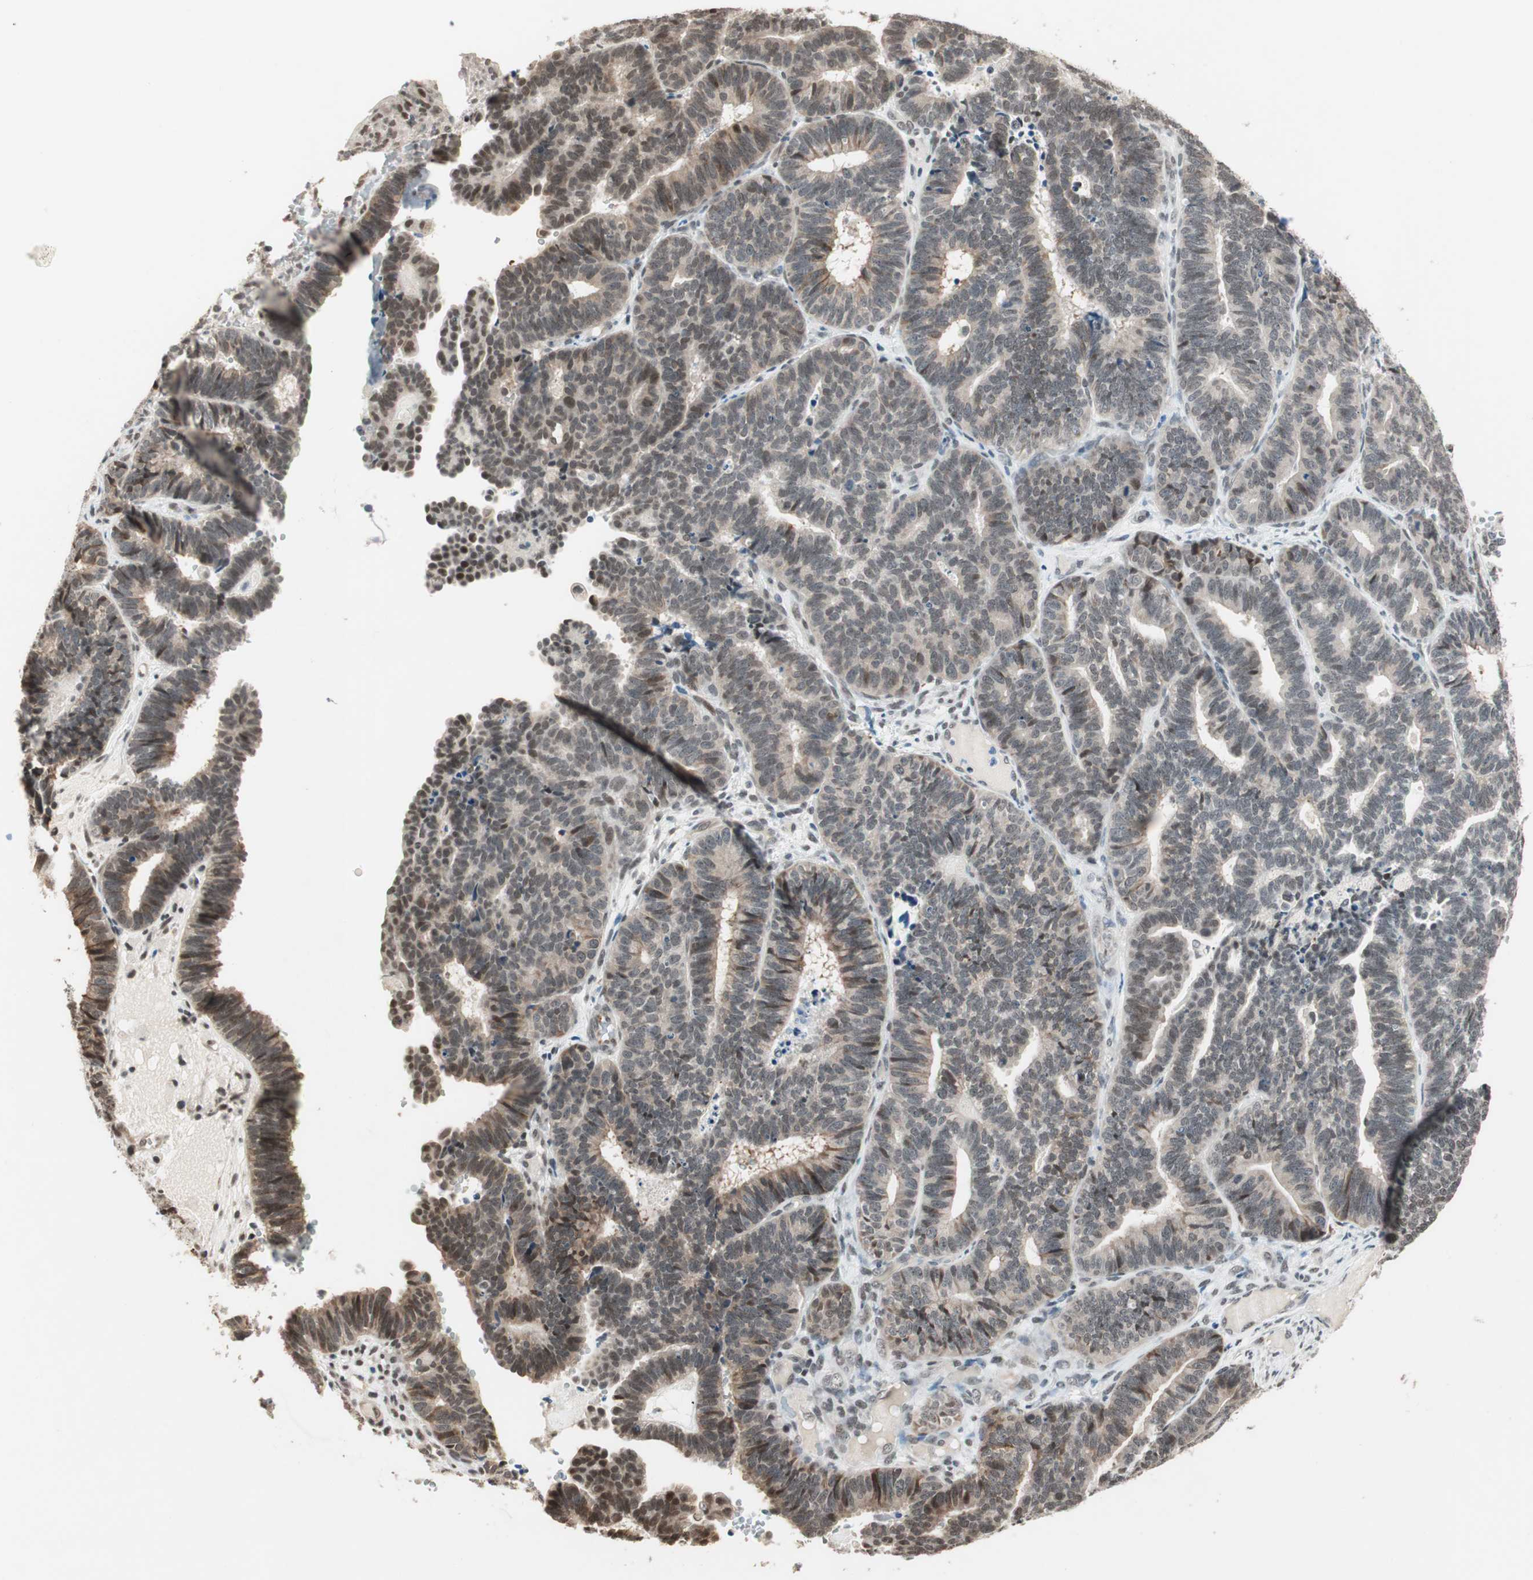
{"staining": {"intensity": "weak", "quantity": ">75%", "location": "cytoplasmic/membranous,nuclear"}, "tissue": "endometrial cancer", "cell_type": "Tumor cells", "image_type": "cancer", "snomed": [{"axis": "morphology", "description": "Adenocarcinoma, NOS"}, {"axis": "topography", "description": "Endometrium"}], "caption": "Endometrial cancer tissue exhibits weak cytoplasmic/membranous and nuclear expression in about >75% of tumor cells Immunohistochemistry stains the protein of interest in brown and the nuclei are stained blue.", "gene": "ZBTB17", "patient": {"sex": "female", "age": 70}}